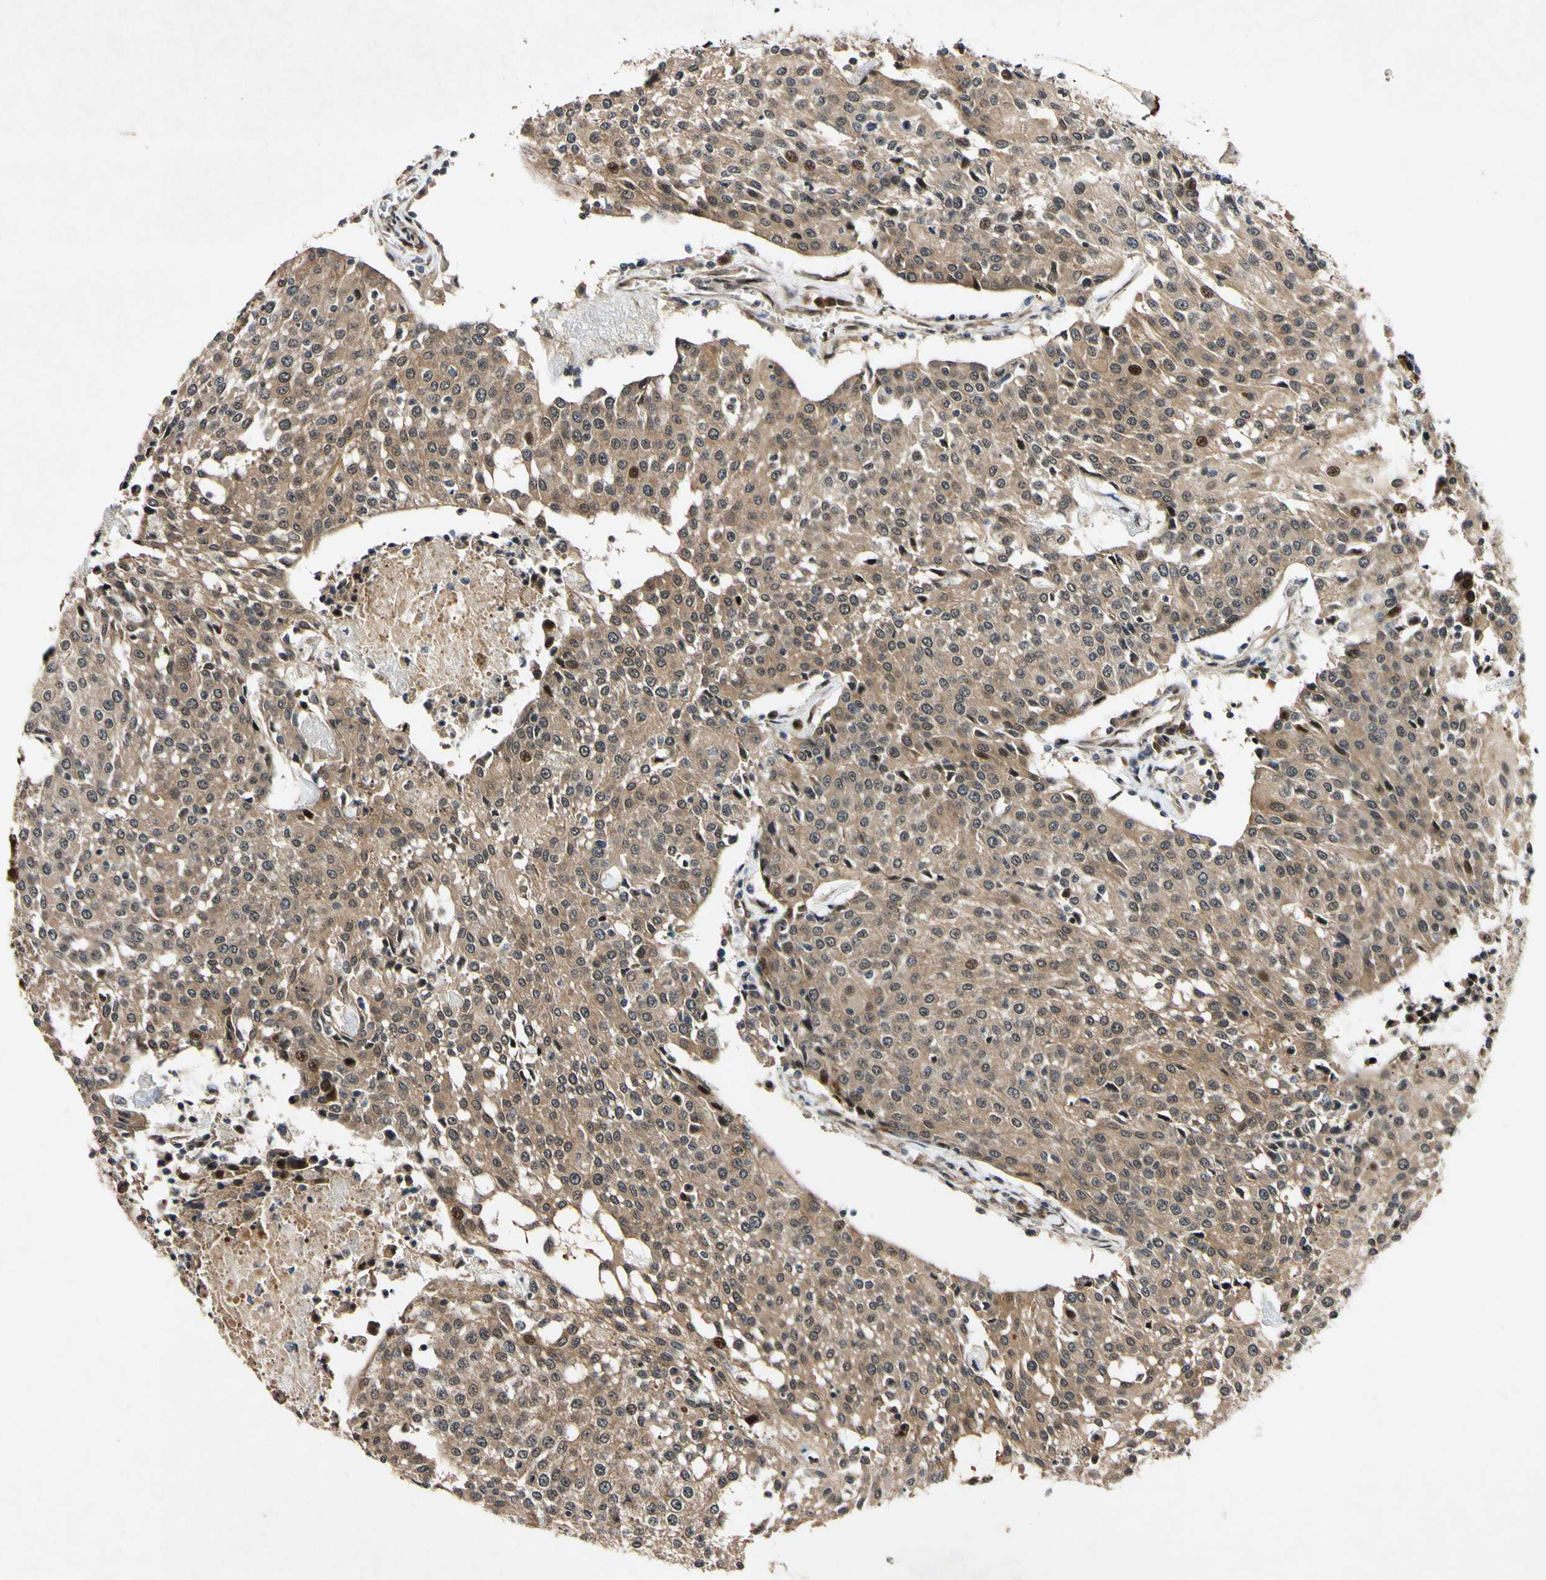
{"staining": {"intensity": "moderate", "quantity": ">75%", "location": "cytoplasmic/membranous,nuclear"}, "tissue": "urothelial cancer", "cell_type": "Tumor cells", "image_type": "cancer", "snomed": [{"axis": "morphology", "description": "Urothelial carcinoma, High grade"}, {"axis": "topography", "description": "Urinary bladder"}], "caption": "Protein staining reveals moderate cytoplasmic/membranous and nuclear expression in about >75% of tumor cells in urothelial cancer. (Stains: DAB in brown, nuclei in blue, Microscopy: brightfield microscopy at high magnification).", "gene": "CSNK1E", "patient": {"sex": "female", "age": 85}}